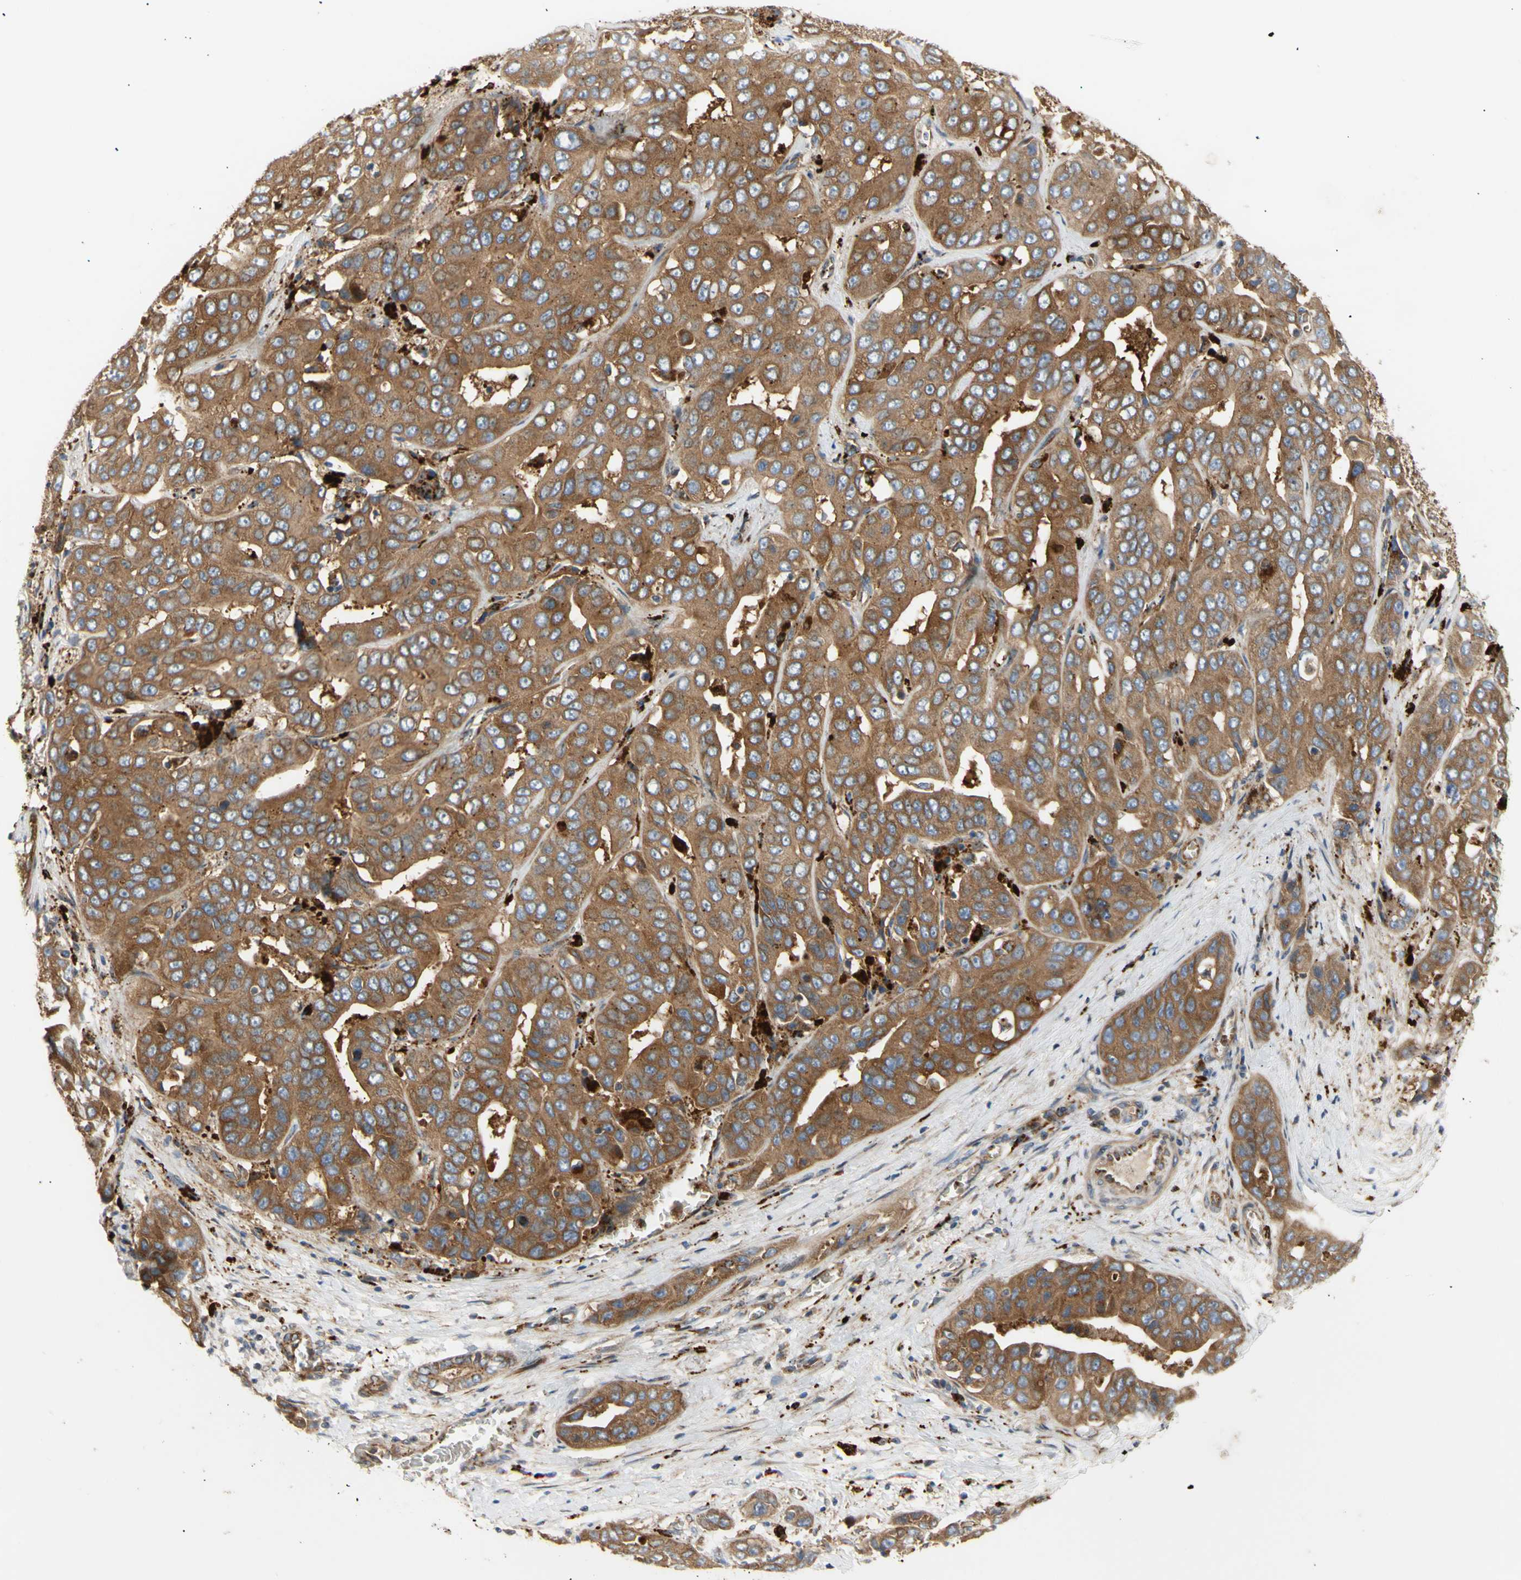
{"staining": {"intensity": "moderate", "quantity": ">75%", "location": "cytoplasmic/membranous"}, "tissue": "liver cancer", "cell_type": "Tumor cells", "image_type": "cancer", "snomed": [{"axis": "morphology", "description": "Cholangiocarcinoma"}, {"axis": "topography", "description": "Liver"}], "caption": "Cholangiocarcinoma (liver) tissue exhibits moderate cytoplasmic/membranous expression in about >75% of tumor cells", "gene": "TUBG2", "patient": {"sex": "female", "age": 52}}